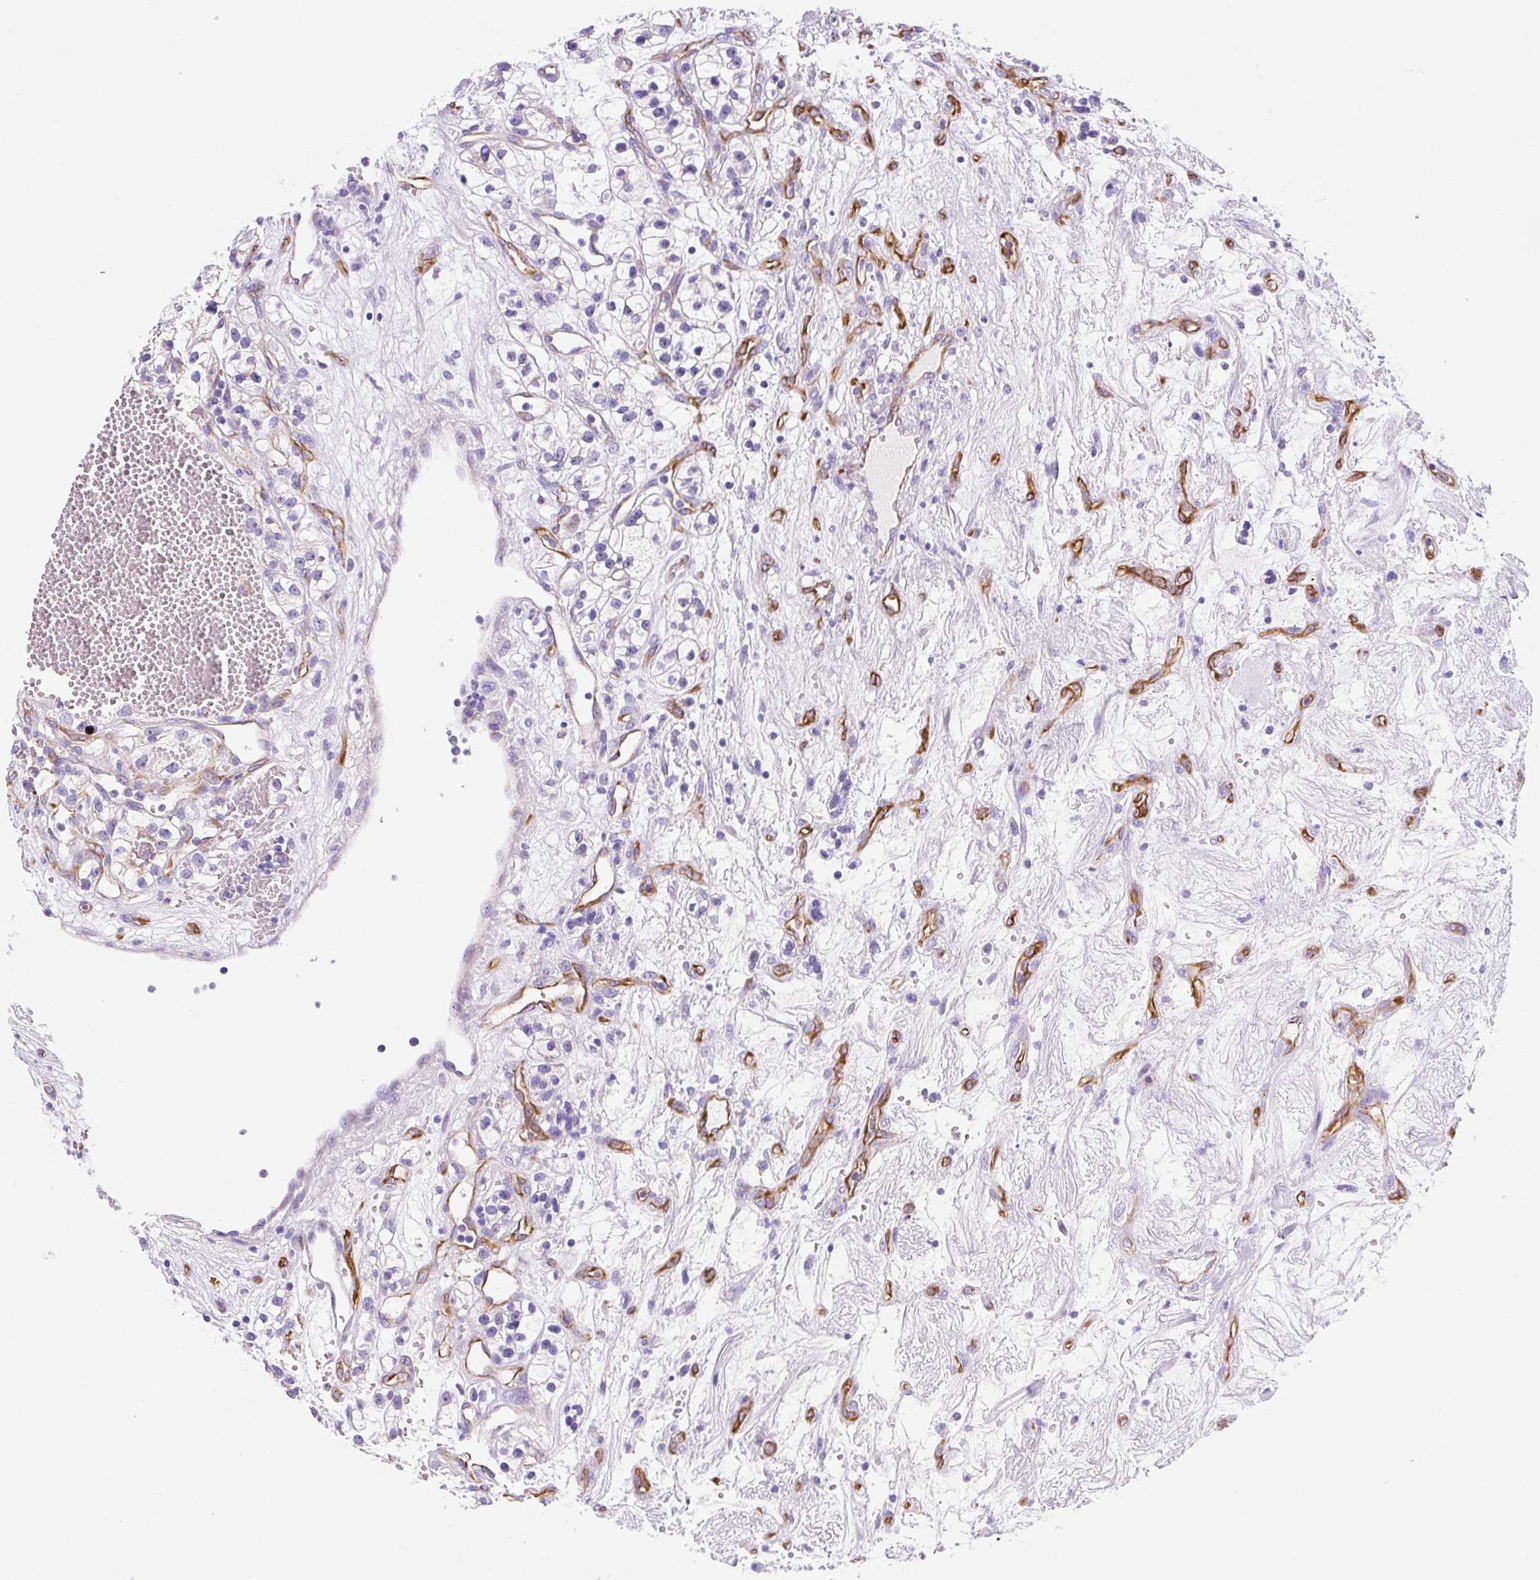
{"staining": {"intensity": "negative", "quantity": "none", "location": "none"}, "tissue": "renal cancer", "cell_type": "Tumor cells", "image_type": "cancer", "snomed": [{"axis": "morphology", "description": "Adenocarcinoma, NOS"}, {"axis": "topography", "description": "Kidney"}], "caption": "Tumor cells are negative for protein expression in human adenocarcinoma (renal).", "gene": "ASB4", "patient": {"sex": "female", "age": 57}}